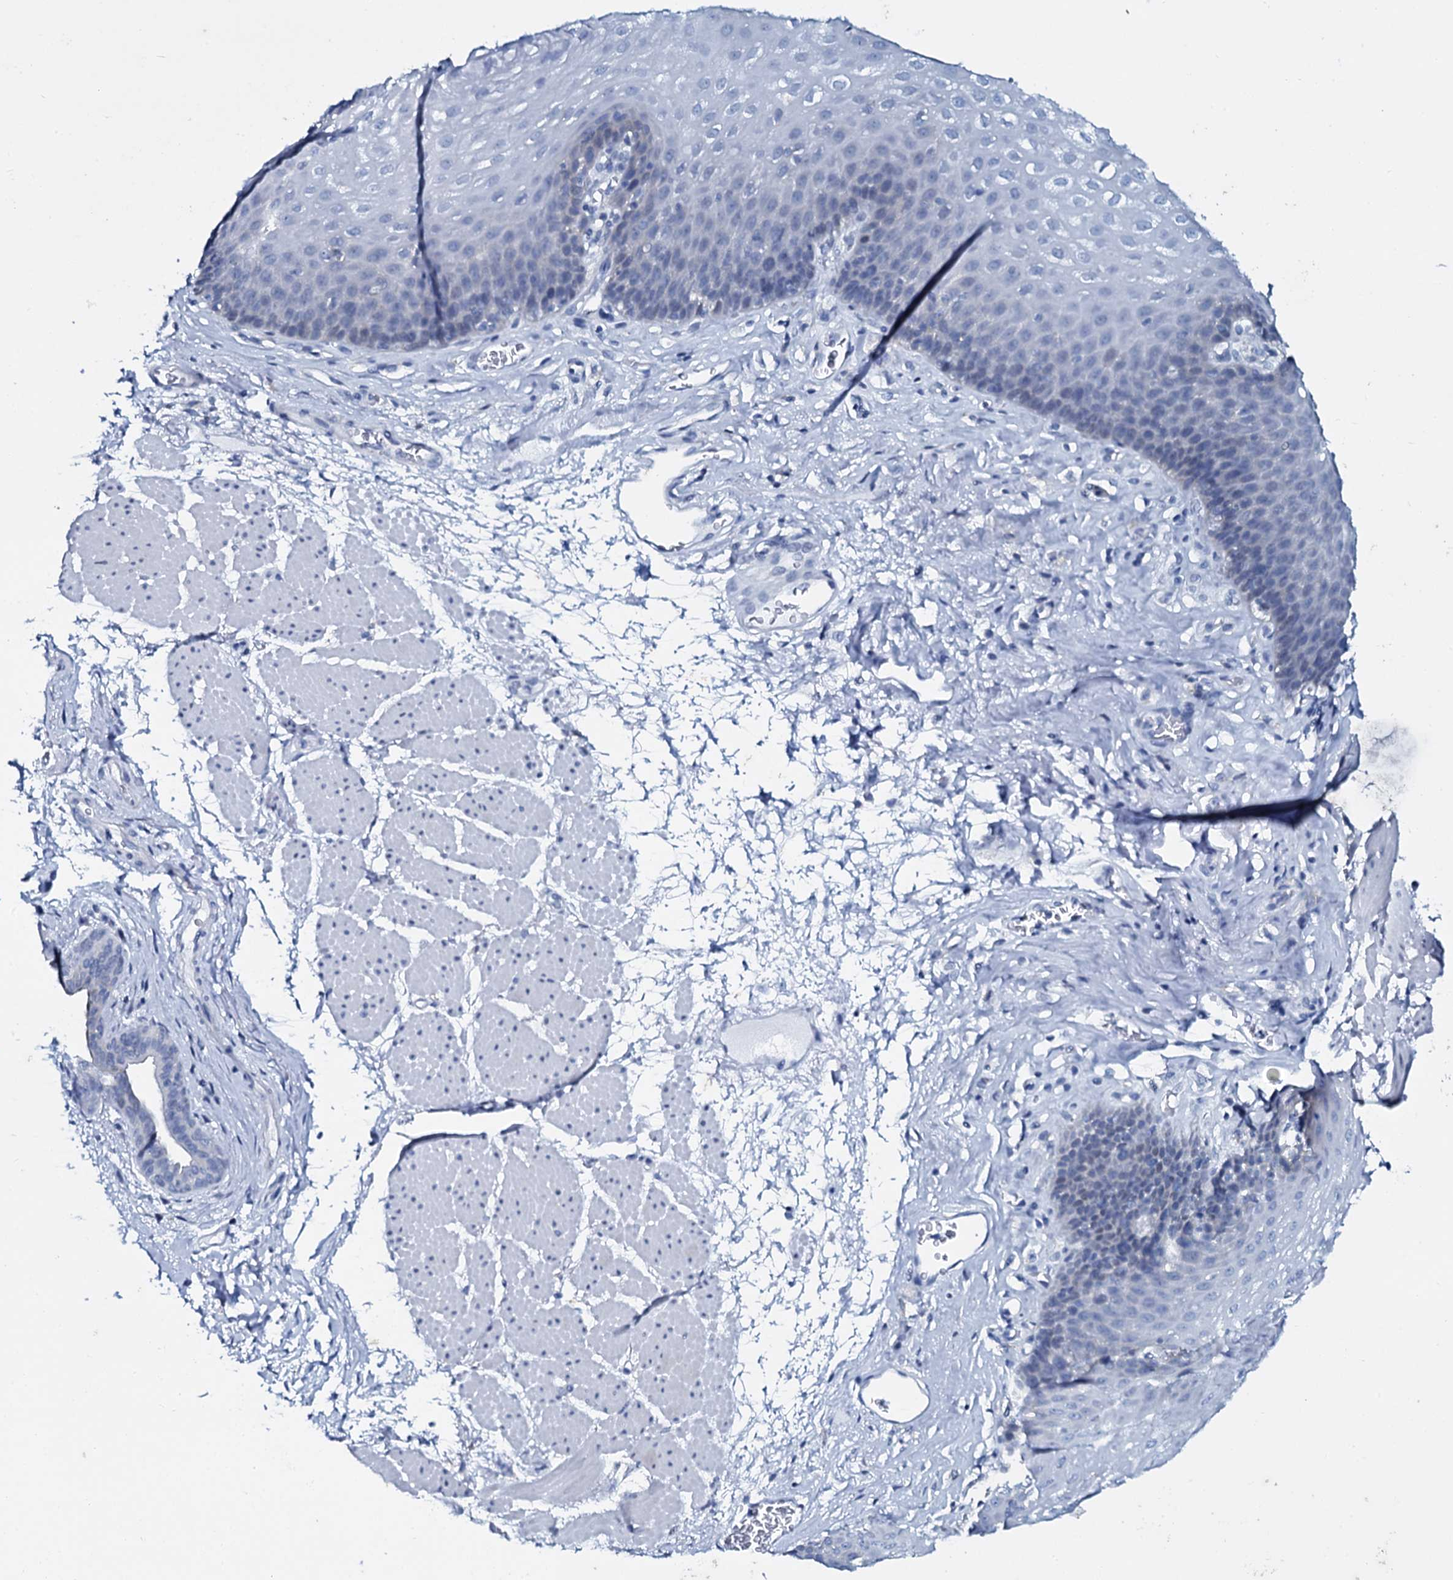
{"staining": {"intensity": "negative", "quantity": "none", "location": "none"}, "tissue": "esophagus", "cell_type": "Squamous epithelial cells", "image_type": "normal", "snomed": [{"axis": "morphology", "description": "Normal tissue, NOS"}, {"axis": "topography", "description": "Esophagus"}], "caption": "This is a micrograph of immunohistochemistry staining of unremarkable esophagus, which shows no staining in squamous epithelial cells. The staining is performed using DAB (3,3'-diaminobenzidine) brown chromogen with nuclei counter-stained in using hematoxylin.", "gene": "SLC4A7", "patient": {"sex": "female", "age": 66}}